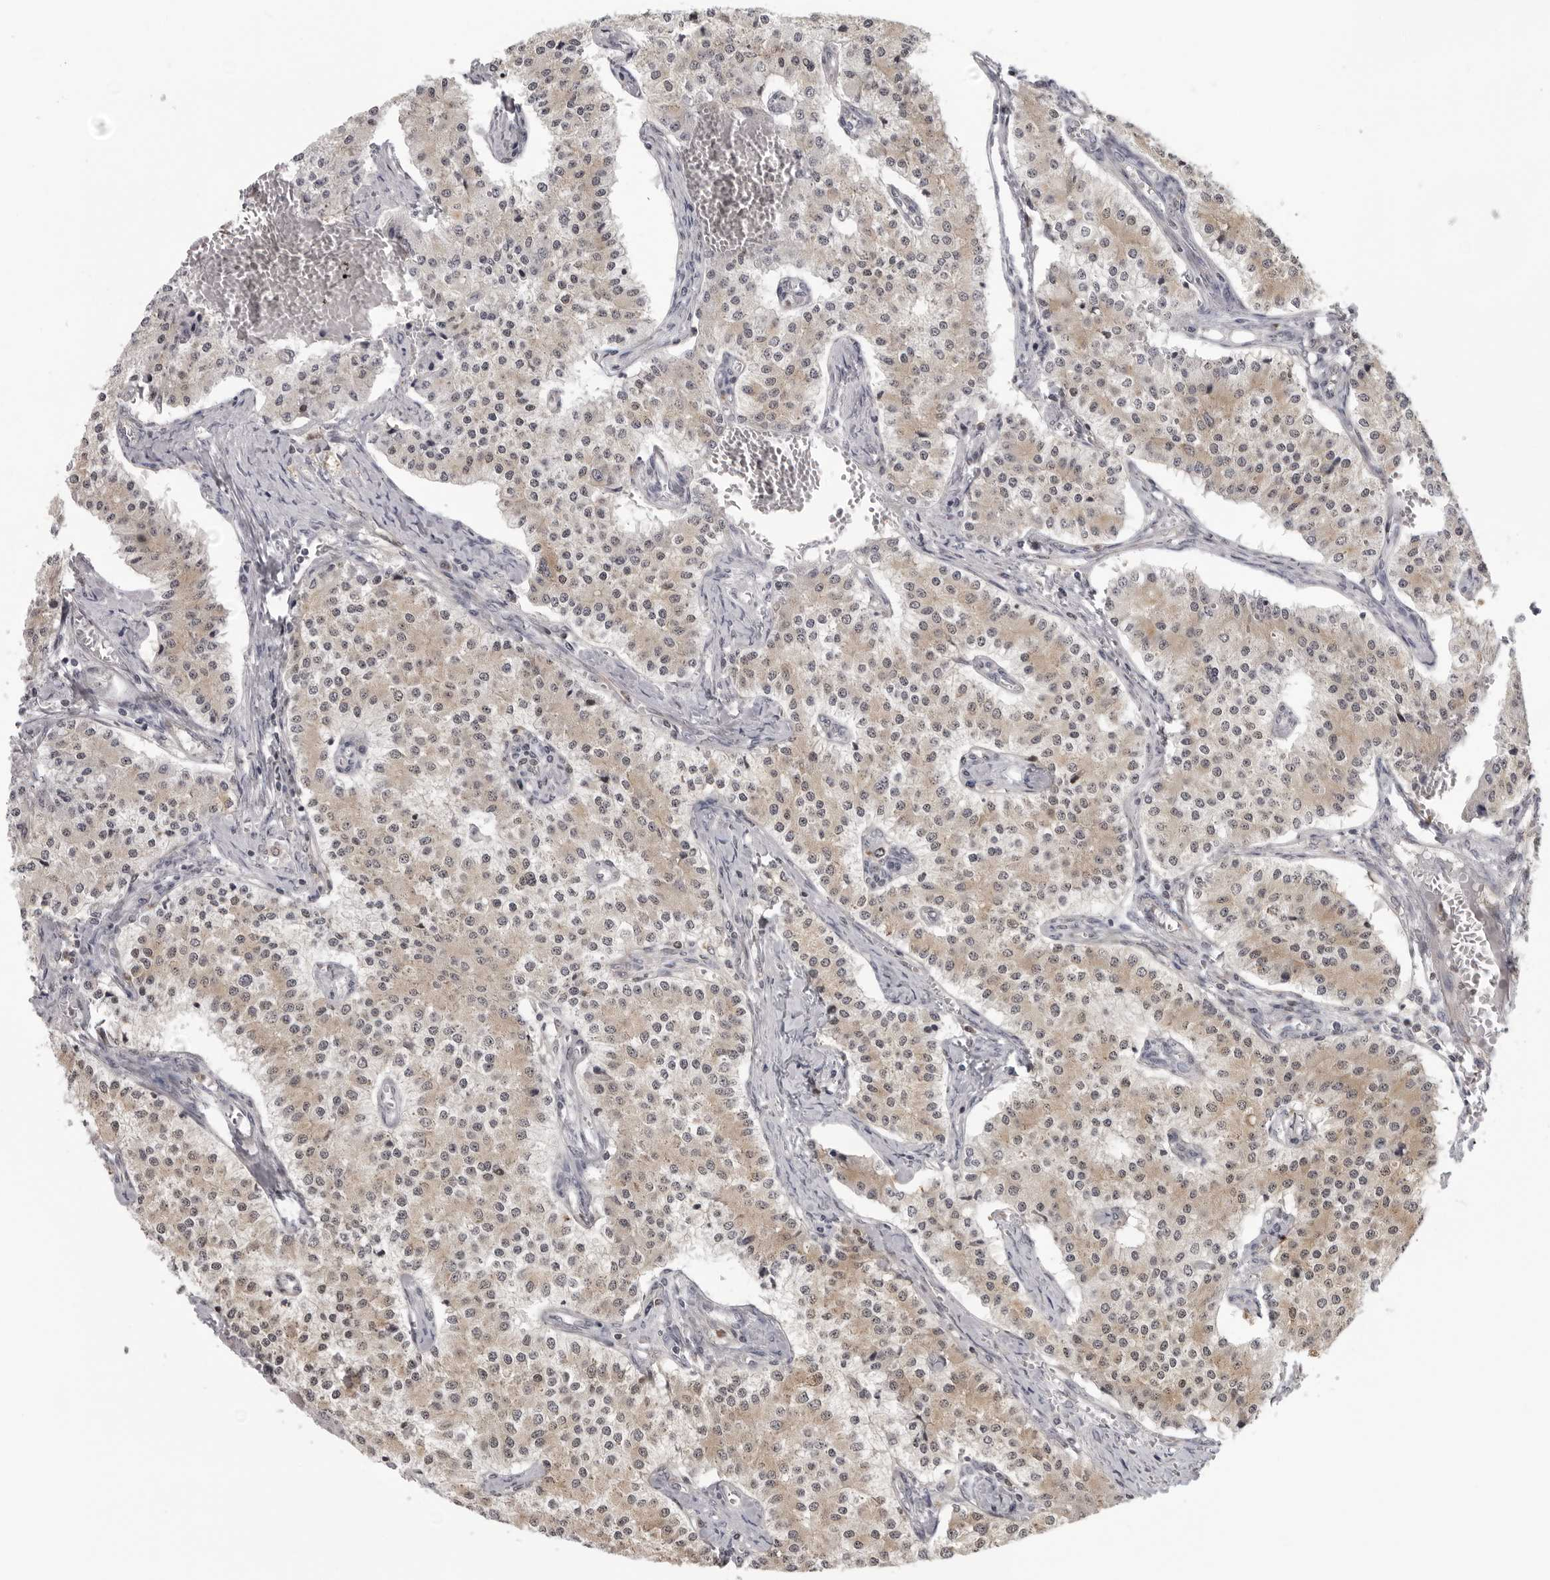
{"staining": {"intensity": "weak", "quantity": ">75%", "location": "cytoplasmic/membranous"}, "tissue": "carcinoid", "cell_type": "Tumor cells", "image_type": "cancer", "snomed": [{"axis": "morphology", "description": "Carcinoid, malignant, NOS"}, {"axis": "topography", "description": "Colon"}], "caption": "An IHC histopathology image of neoplastic tissue is shown. Protein staining in brown shows weak cytoplasmic/membranous positivity in carcinoid within tumor cells.", "gene": "MRPS15", "patient": {"sex": "female", "age": 52}}